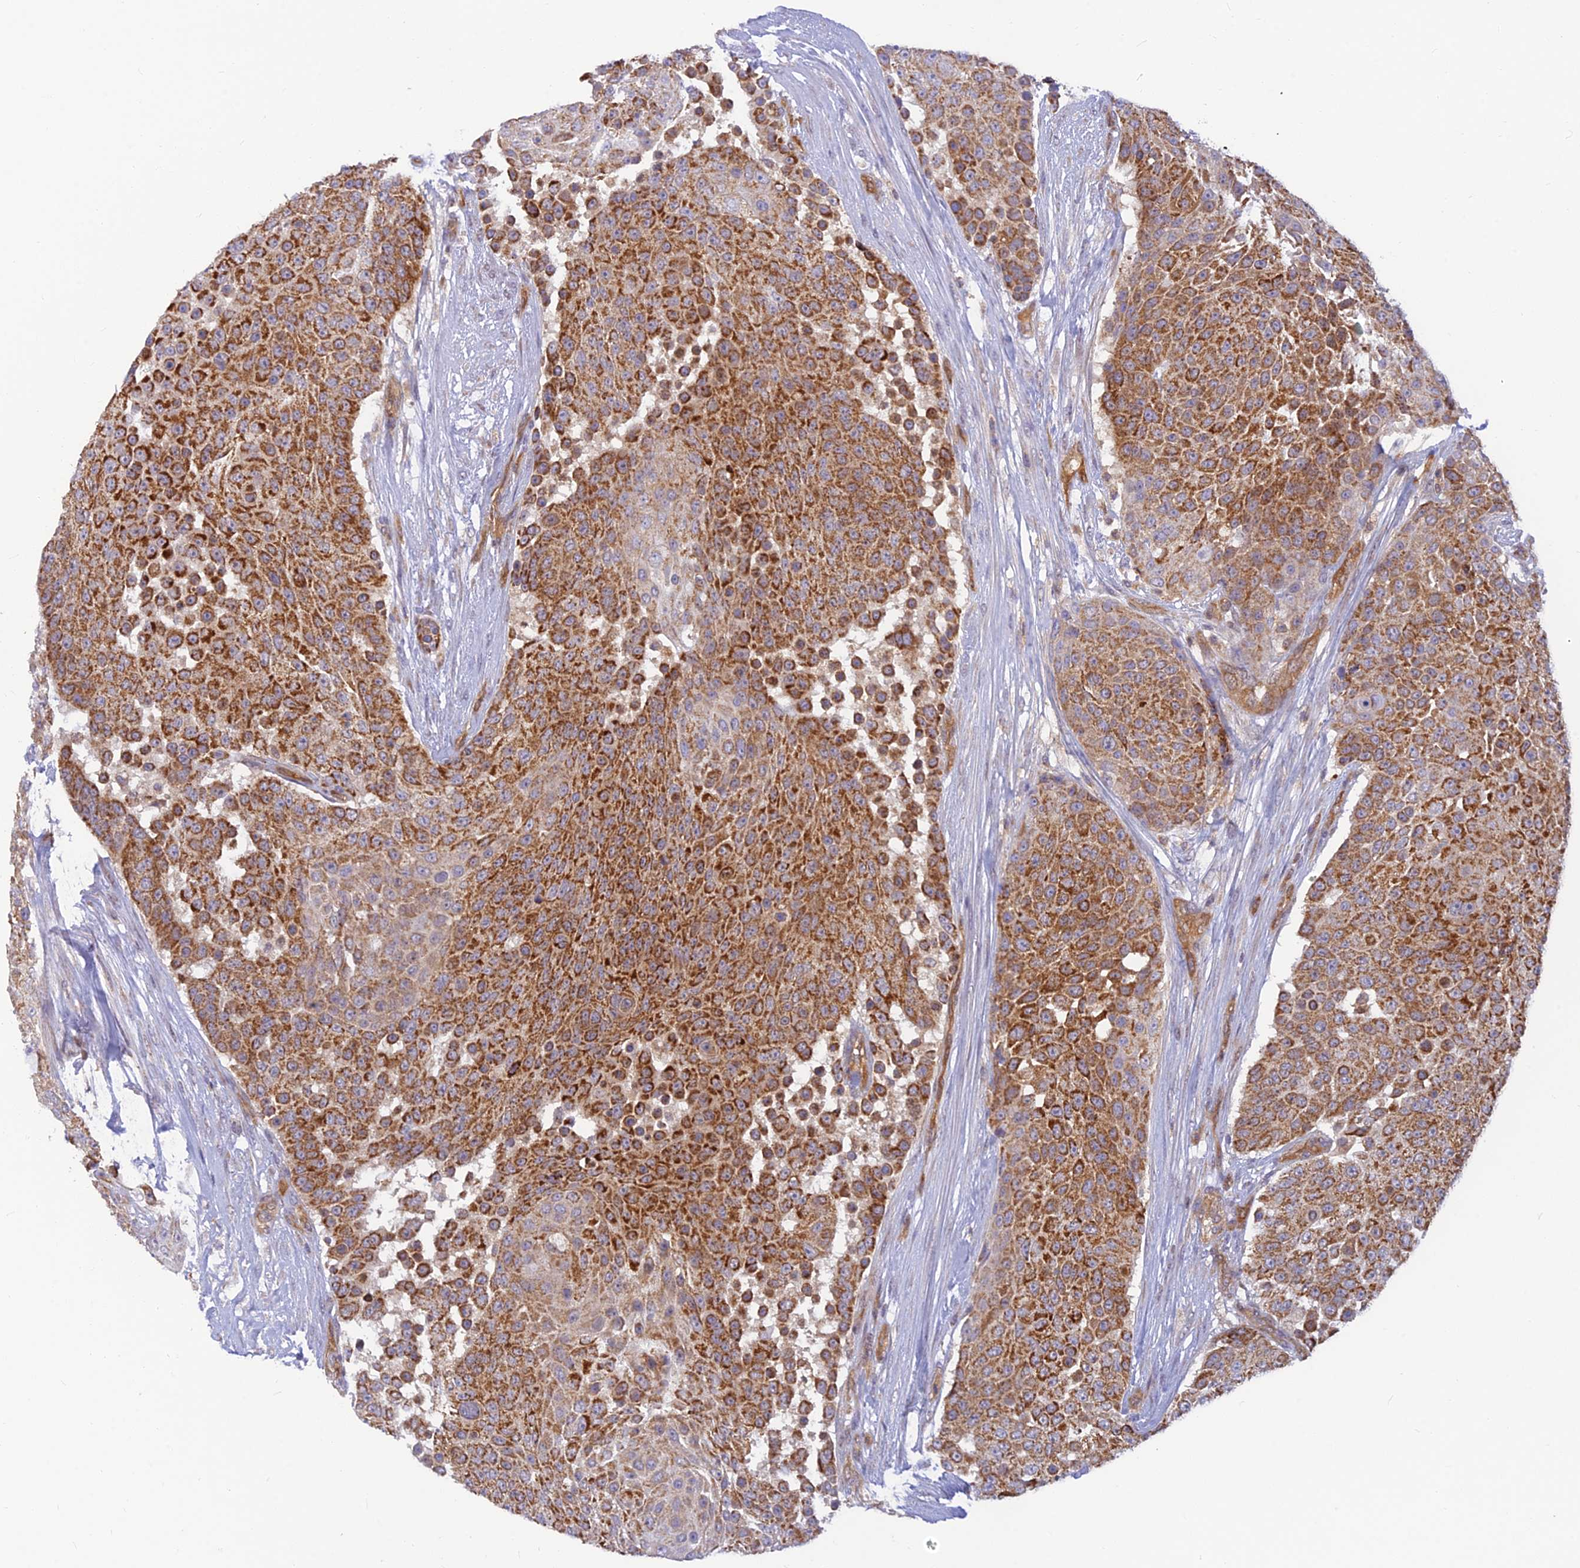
{"staining": {"intensity": "strong", "quantity": ">75%", "location": "cytoplasmic/membranous"}, "tissue": "urothelial cancer", "cell_type": "Tumor cells", "image_type": "cancer", "snomed": [{"axis": "morphology", "description": "Urothelial carcinoma, High grade"}, {"axis": "topography", "description": "Urinary bladder"}], "caption": "Human high-grade urothelial carcinoma stained for a protein (brown) demonstrates strong cytoplasmic/membranous positive positivity in about >75% of tumor cells.", "gene": "LYSMD2", "patient": {"sex": "female", "age": 63}}